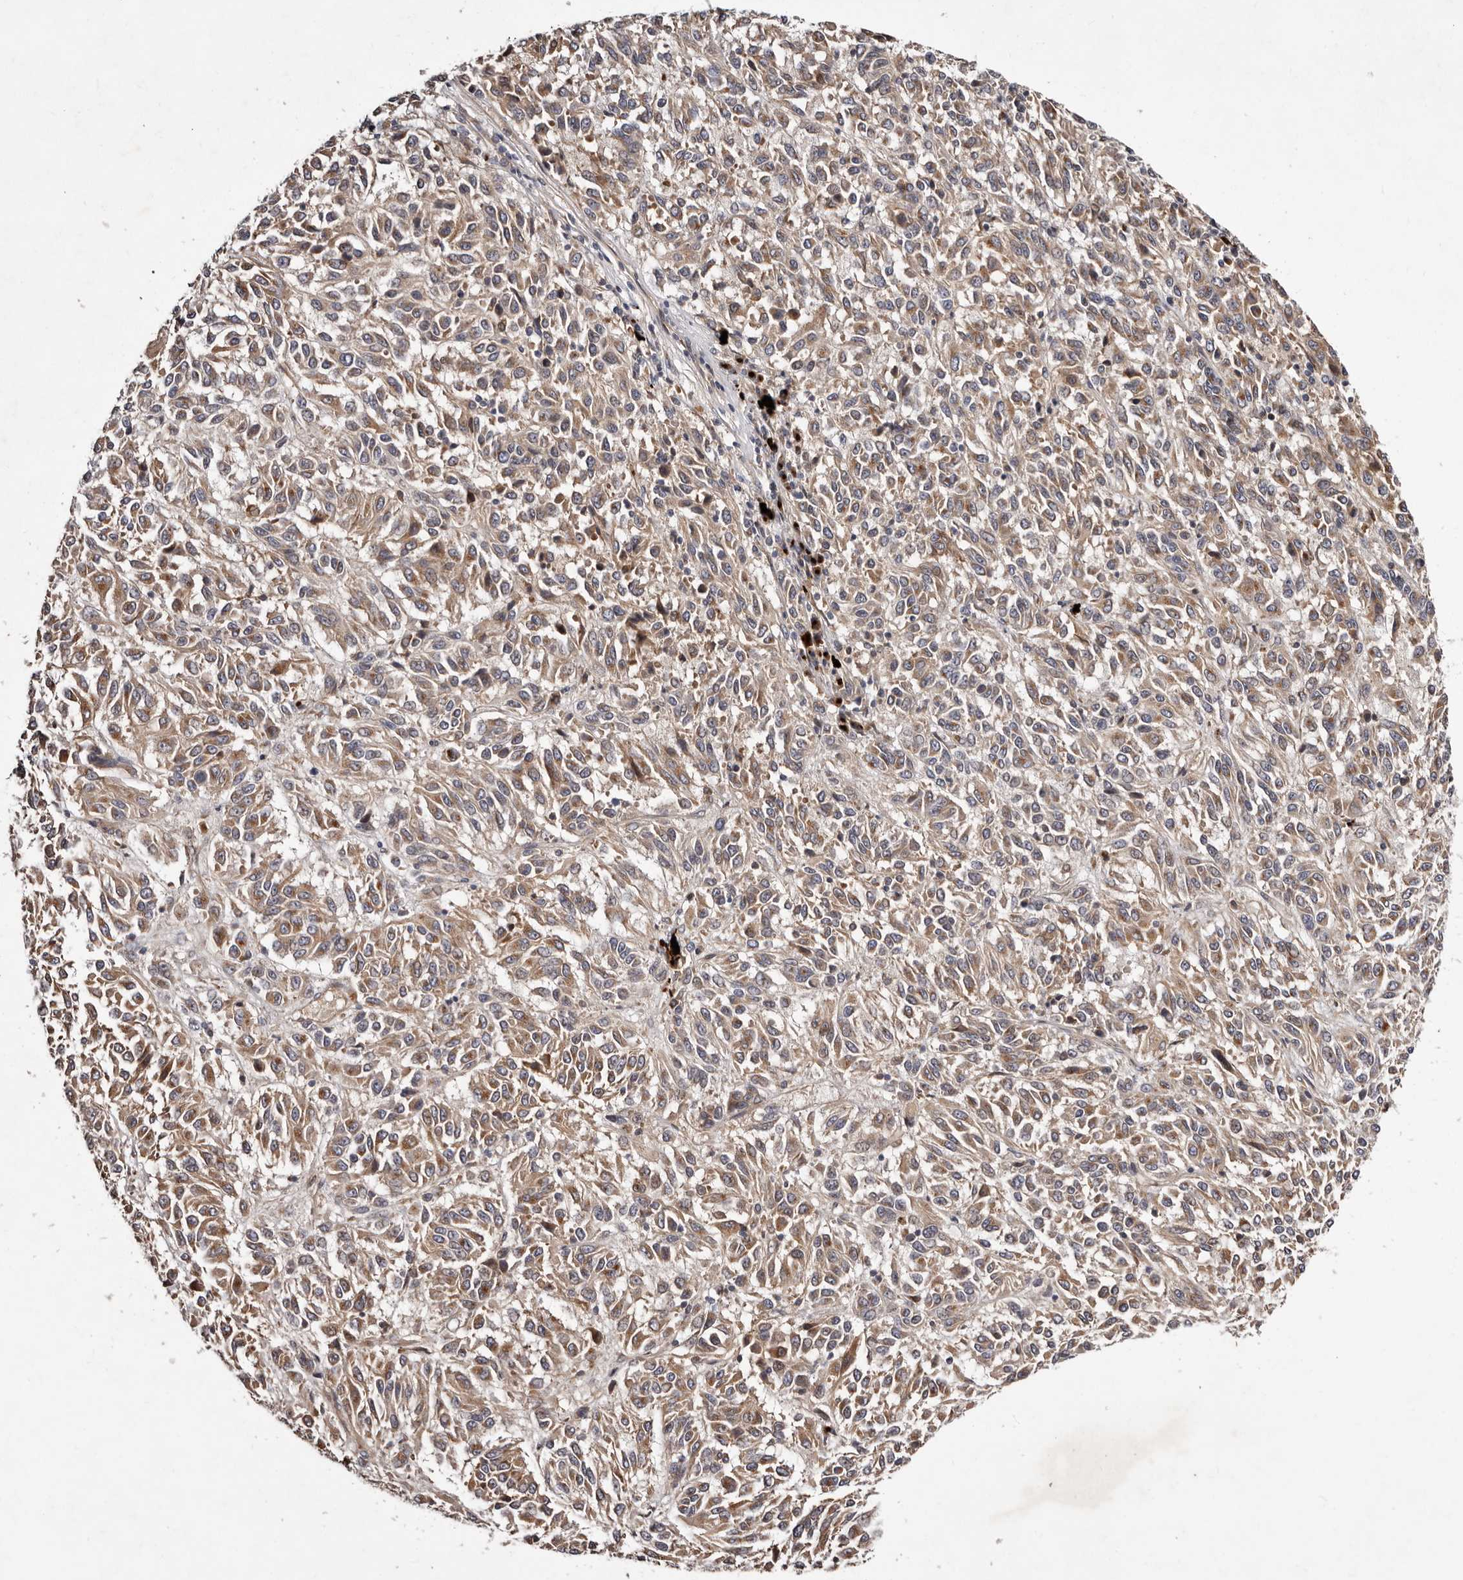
{"staining": {"intensity": "moderate", "quantity": ">75%", "location": "cytoplasmic/membranous"}, "tissue": "melanoma", "cell_type": "Tumor cells", "image_type": "cancer", "snomed": [{"axis": "morphology", "description": "Malignant melanoma, Metastatic site"}, {"axis": "topography", "description": "Lung"}], "caption": "The photomicrograph demonstrates immunohistochemical staining of malignant melanoma (metastatic site). There is moderate cytoplasmic/membranous expression is identified in about >75% of tumor cells.", "gene": "DACT2", "patient": {"sex": "male", "age": 64}}